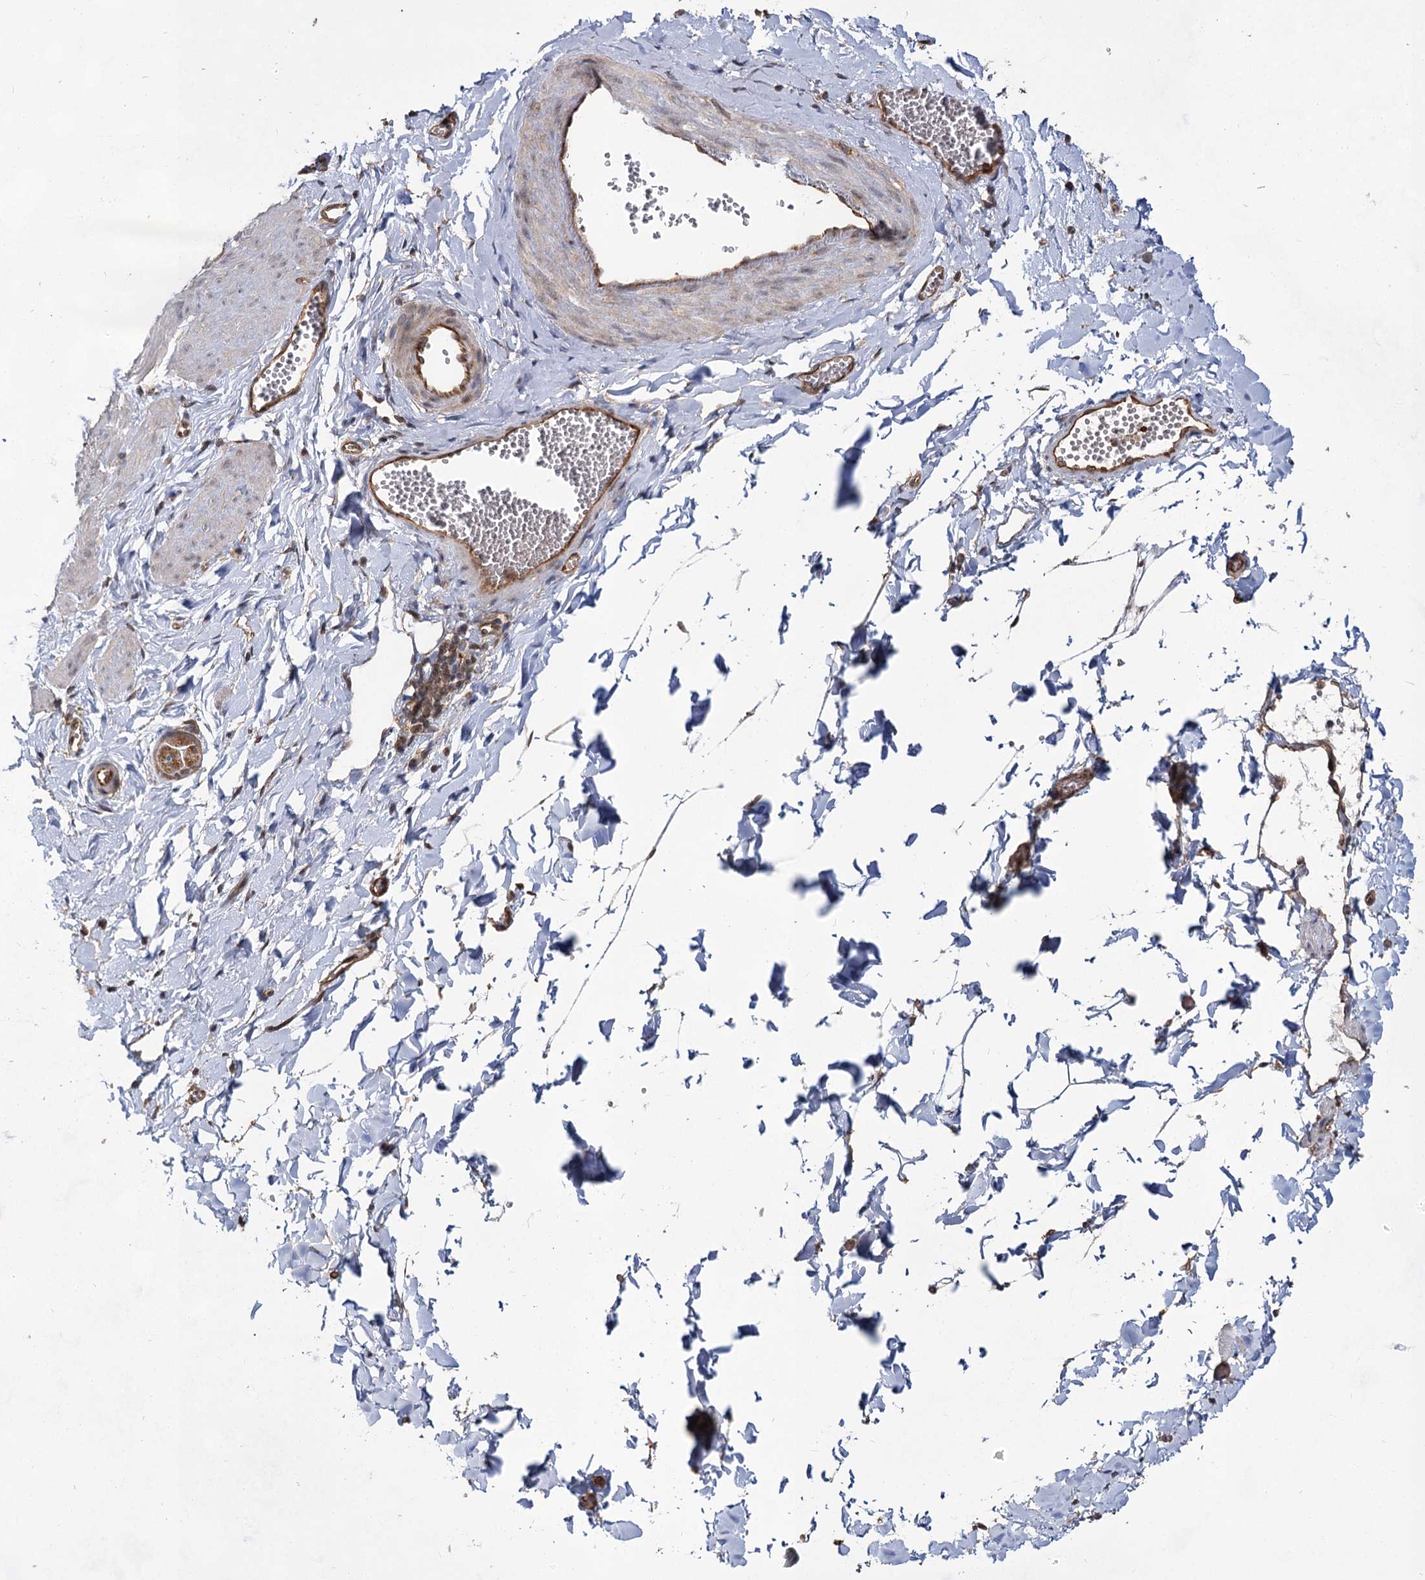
{"staining": {"intensity": "strong", "quantity": ">75%", "location": "cytoplasmic/membranous"}, "tissue": "adipose tissue", "cell_type": "Adipocytes", "image_type": "normal", "snomed": [{"axis": "morphology", "description": "Normal tissue, NOS"}, {"axis": "topography", "description": "Gallbladder"}, {"axis": "topography", "description": "Peripheral nerve tissue"}], "caption": "This photomicrograph demonstrates immunohistochemistry staining of benign adipose tissue, with high strong cytoplasmic/membranous staining in approximately >75% of adipocytes.", "gene": "IQSEC1", "patient": {"sex": "male", "age": 38}}